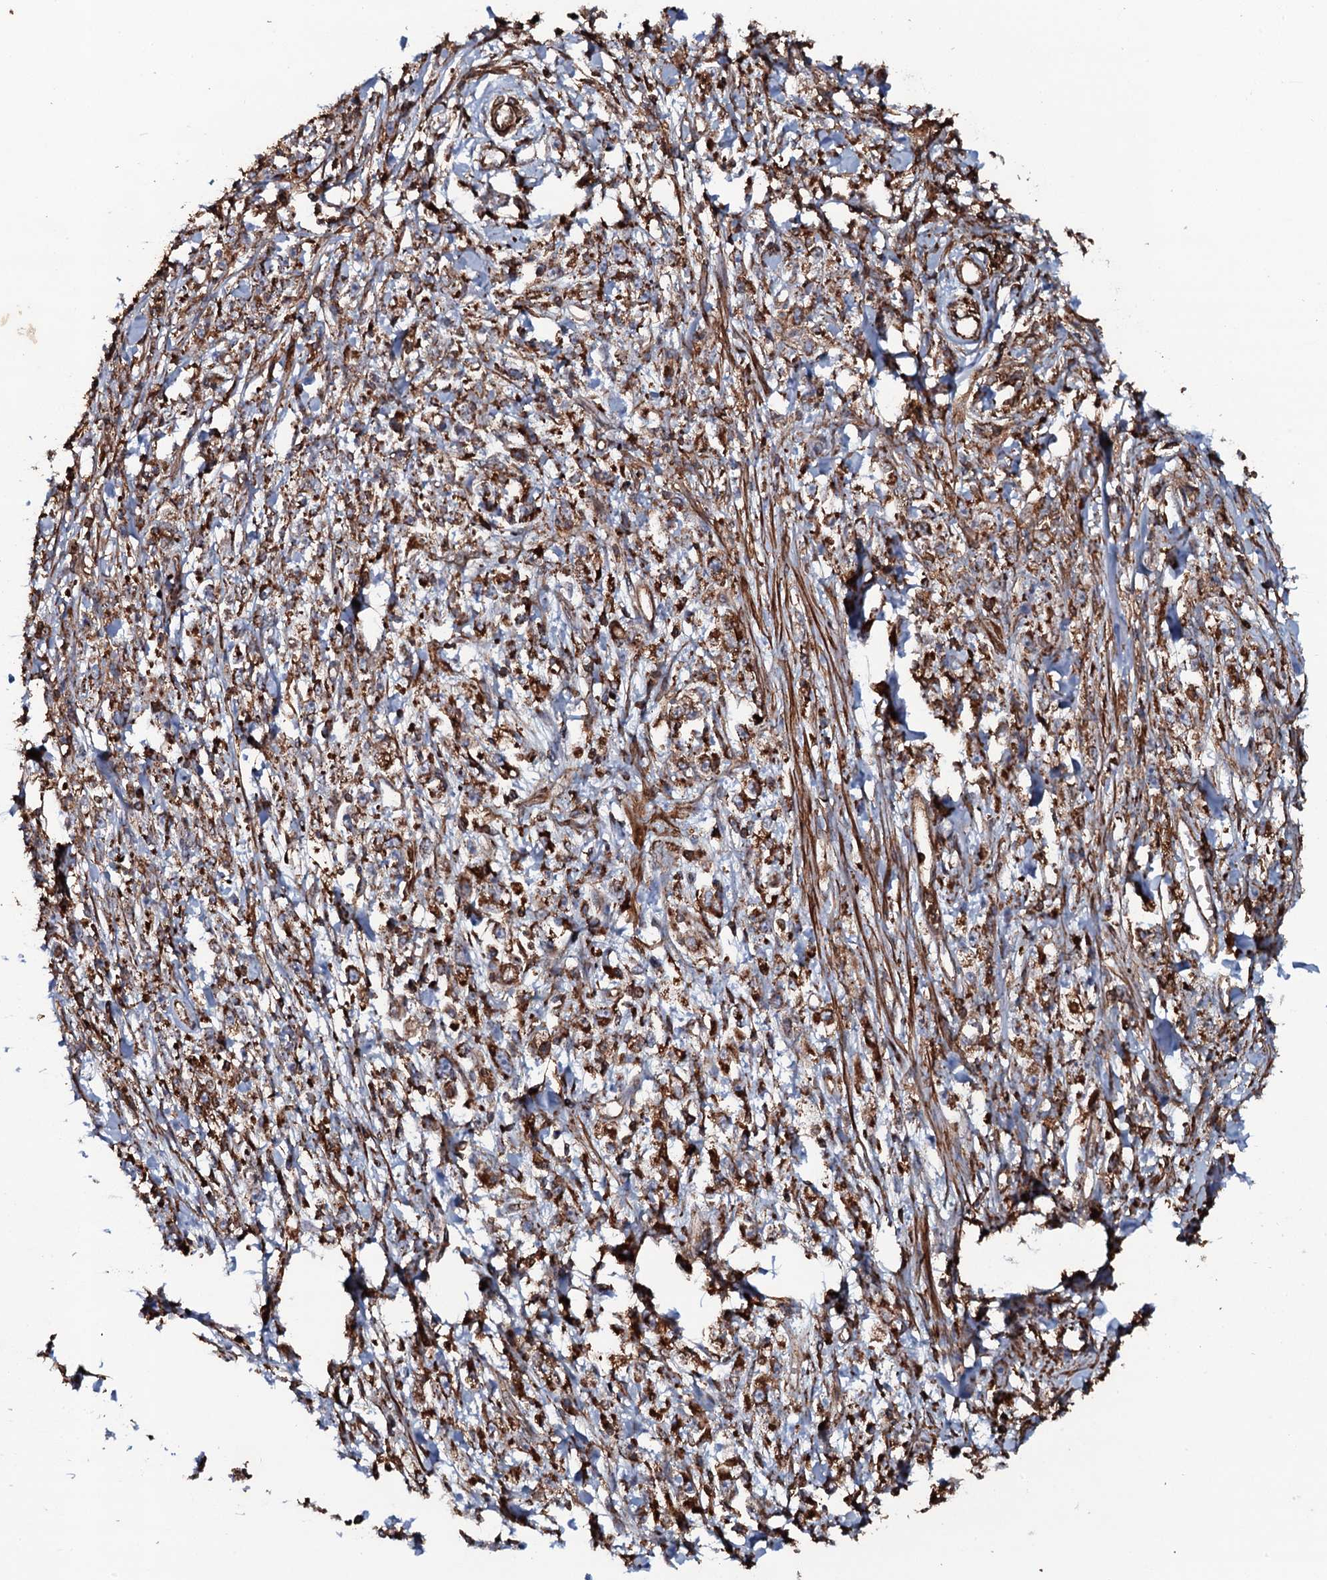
{"staining": {"intensity": "moderate", "quantity": ">75%", "location": "cytoplasmic/membranous"}, "tissue": "stomach cancer", "cell_type": "Tumor cells", "image_type": "cancer", "snomed": [{"axis": "morphology", "description": "Adenocarcinoma, NOS"}, {"axis": "topography", "description": "Stomach"}], "caption": "This is an image of immunohistochemistry (IHC) staining of stomach adenocarcinoma, which shows moderate positivity in the cytoplasmic/membranous of tumor cells.", "gene": "VWA8", "patient": {"sex": "female", "age": 59}}